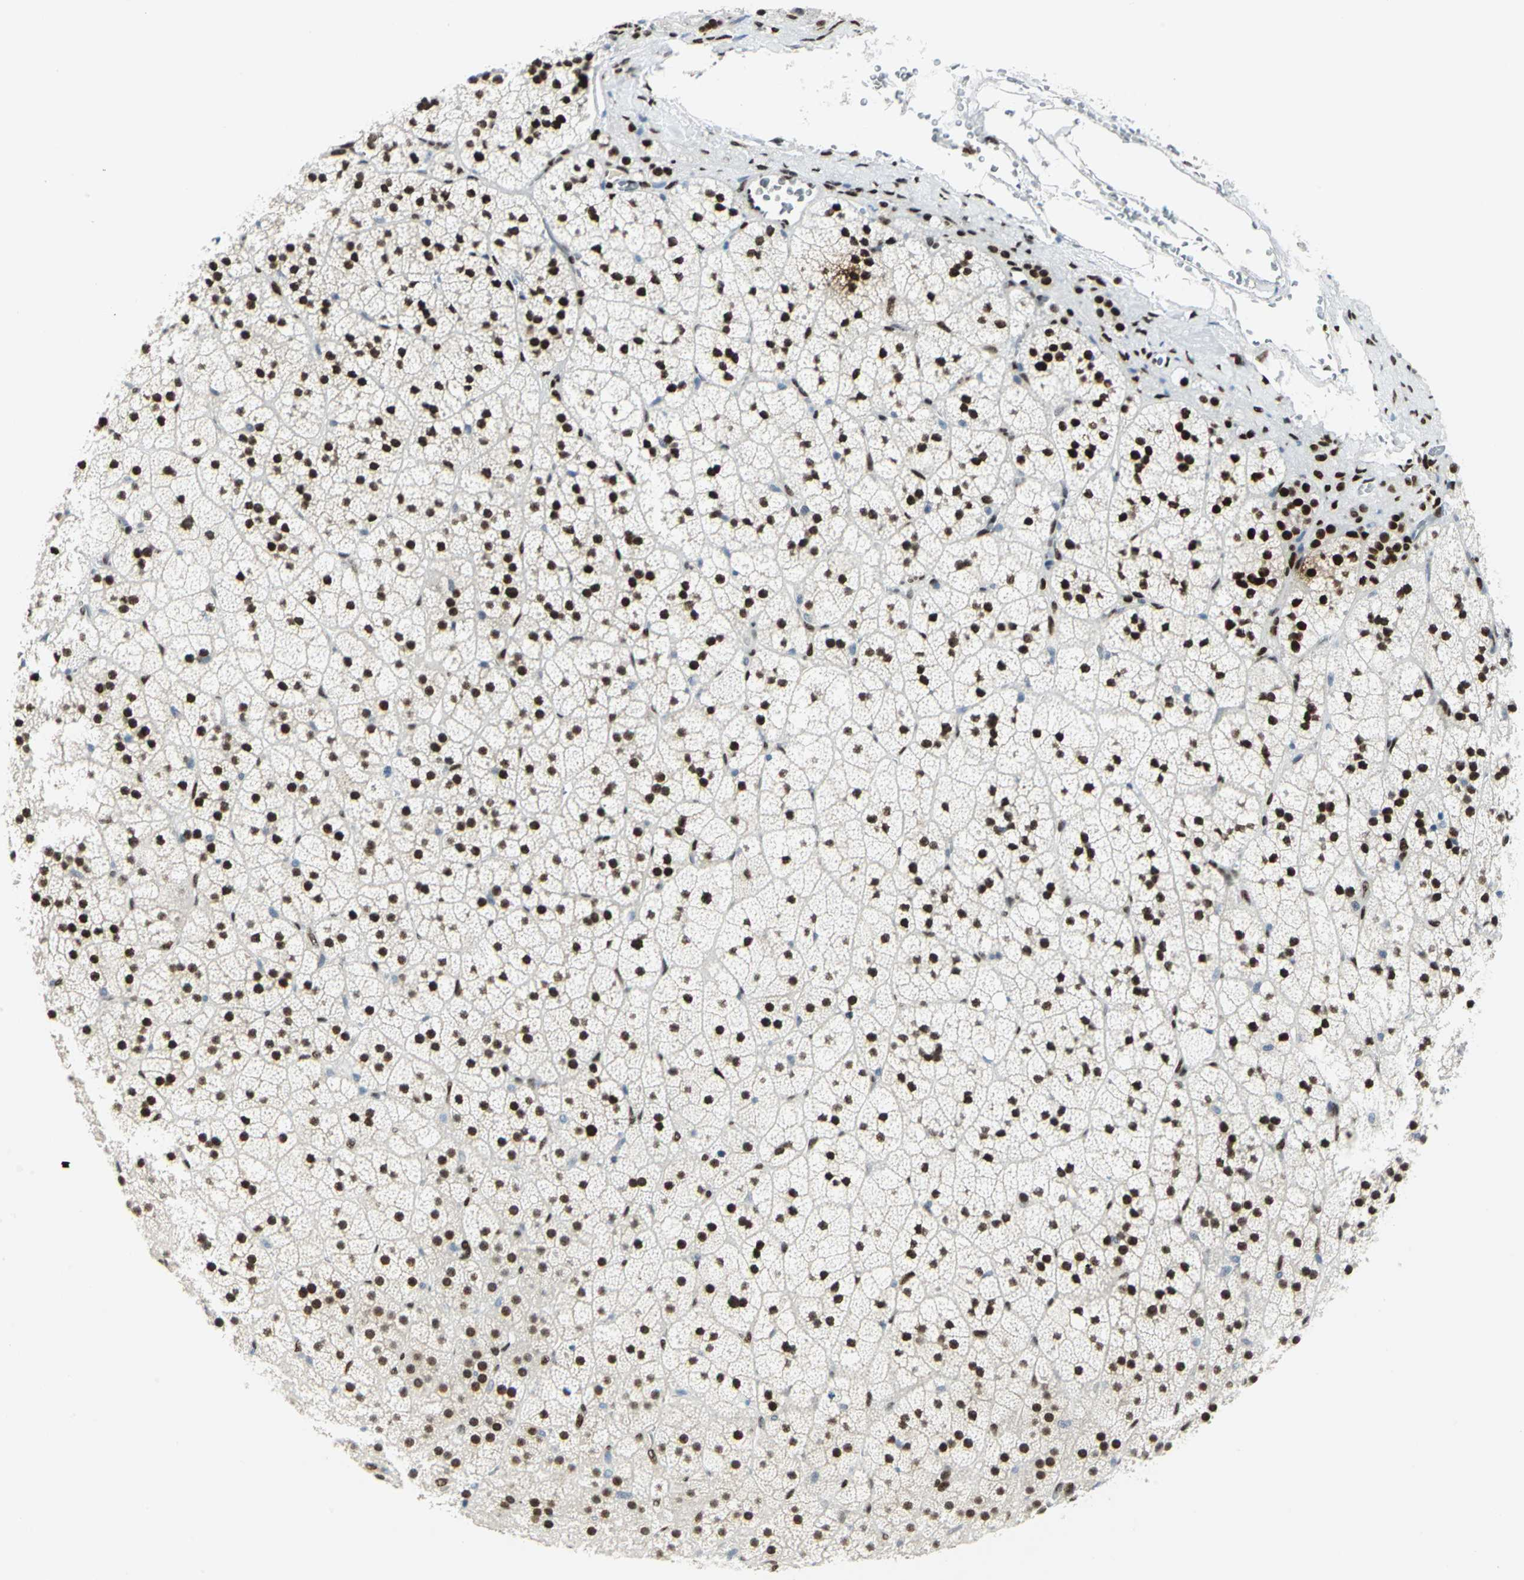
{"staining": {"intensity": "strong", "quantity": ">75%", "location": "nuclear"}, "tissue": "adrenal gland", "cell_type": "Glandular cells", "image_type": "normal", "snomed": [{"axis": "morphology", "description": "Normal tissue, NOS"}, {"axis": "topography", "description": "Adrenal gland"}], "caption": "Human adrenal gland stained with a brown dye exhibits strong nuclear positive positivity in approximately >75% of glandular cells.", "gene": "MEIS2", "patient": {"sex": "male", "age": 35}}